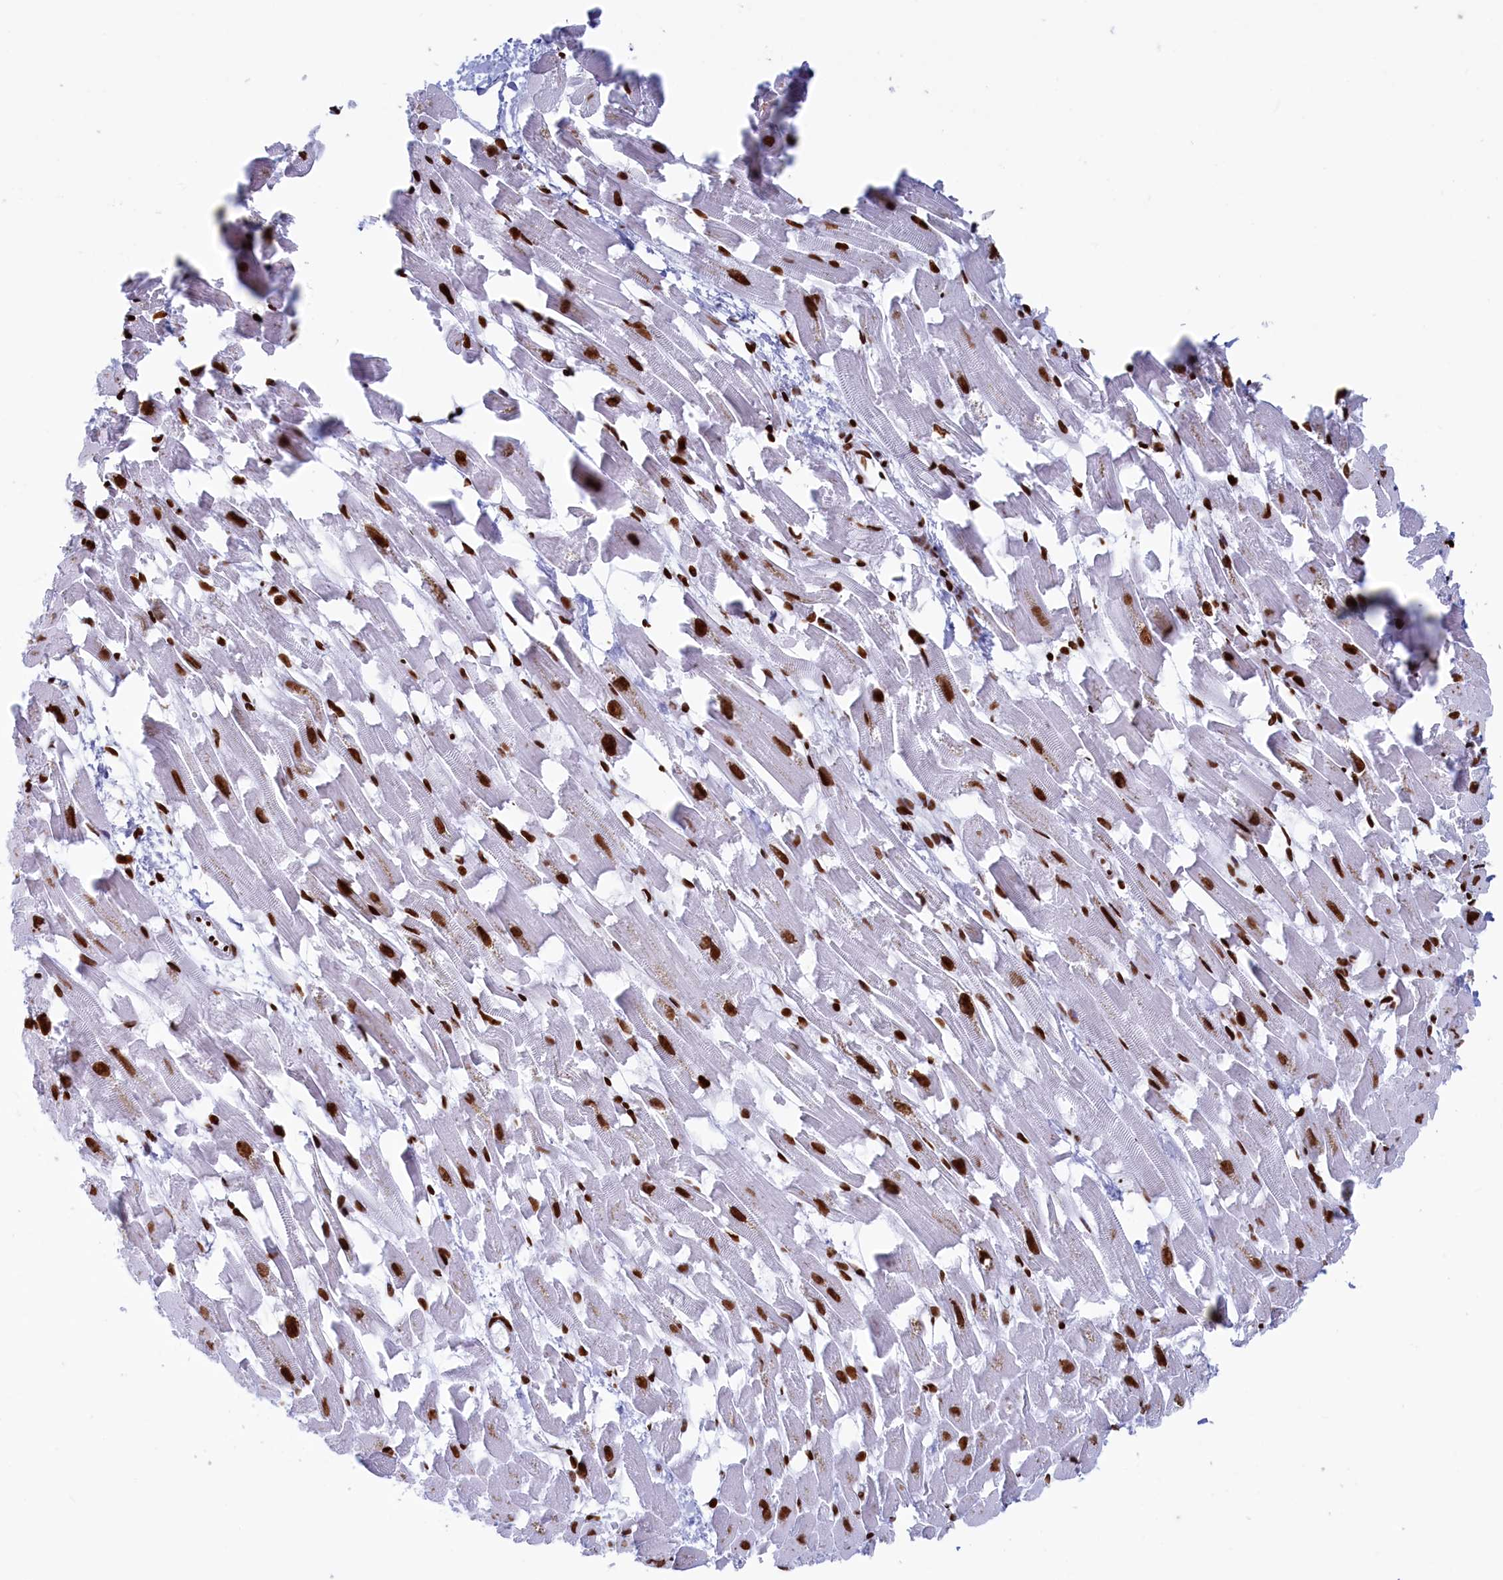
{"staining": {"intensity": "strong", "quantity": ">75%", "location": "nuclear"}, "tissue": "heart muscle", "cell_type": "Cardiomyocytes", "image_type": "normal", "snomed": [{"axis": "morphology", "description": "Normal tissue, NOS"}, {"axis": "topography", "description": "Heart"}], "caption": "Immunohistochemical staining of unremarkable heart muscle displays high levels of strong nuclear expression in approximately >75% of cardiomyocytes.", "gene": "APOBEC3A", "patient": {"sex": "female", "age": 64}}